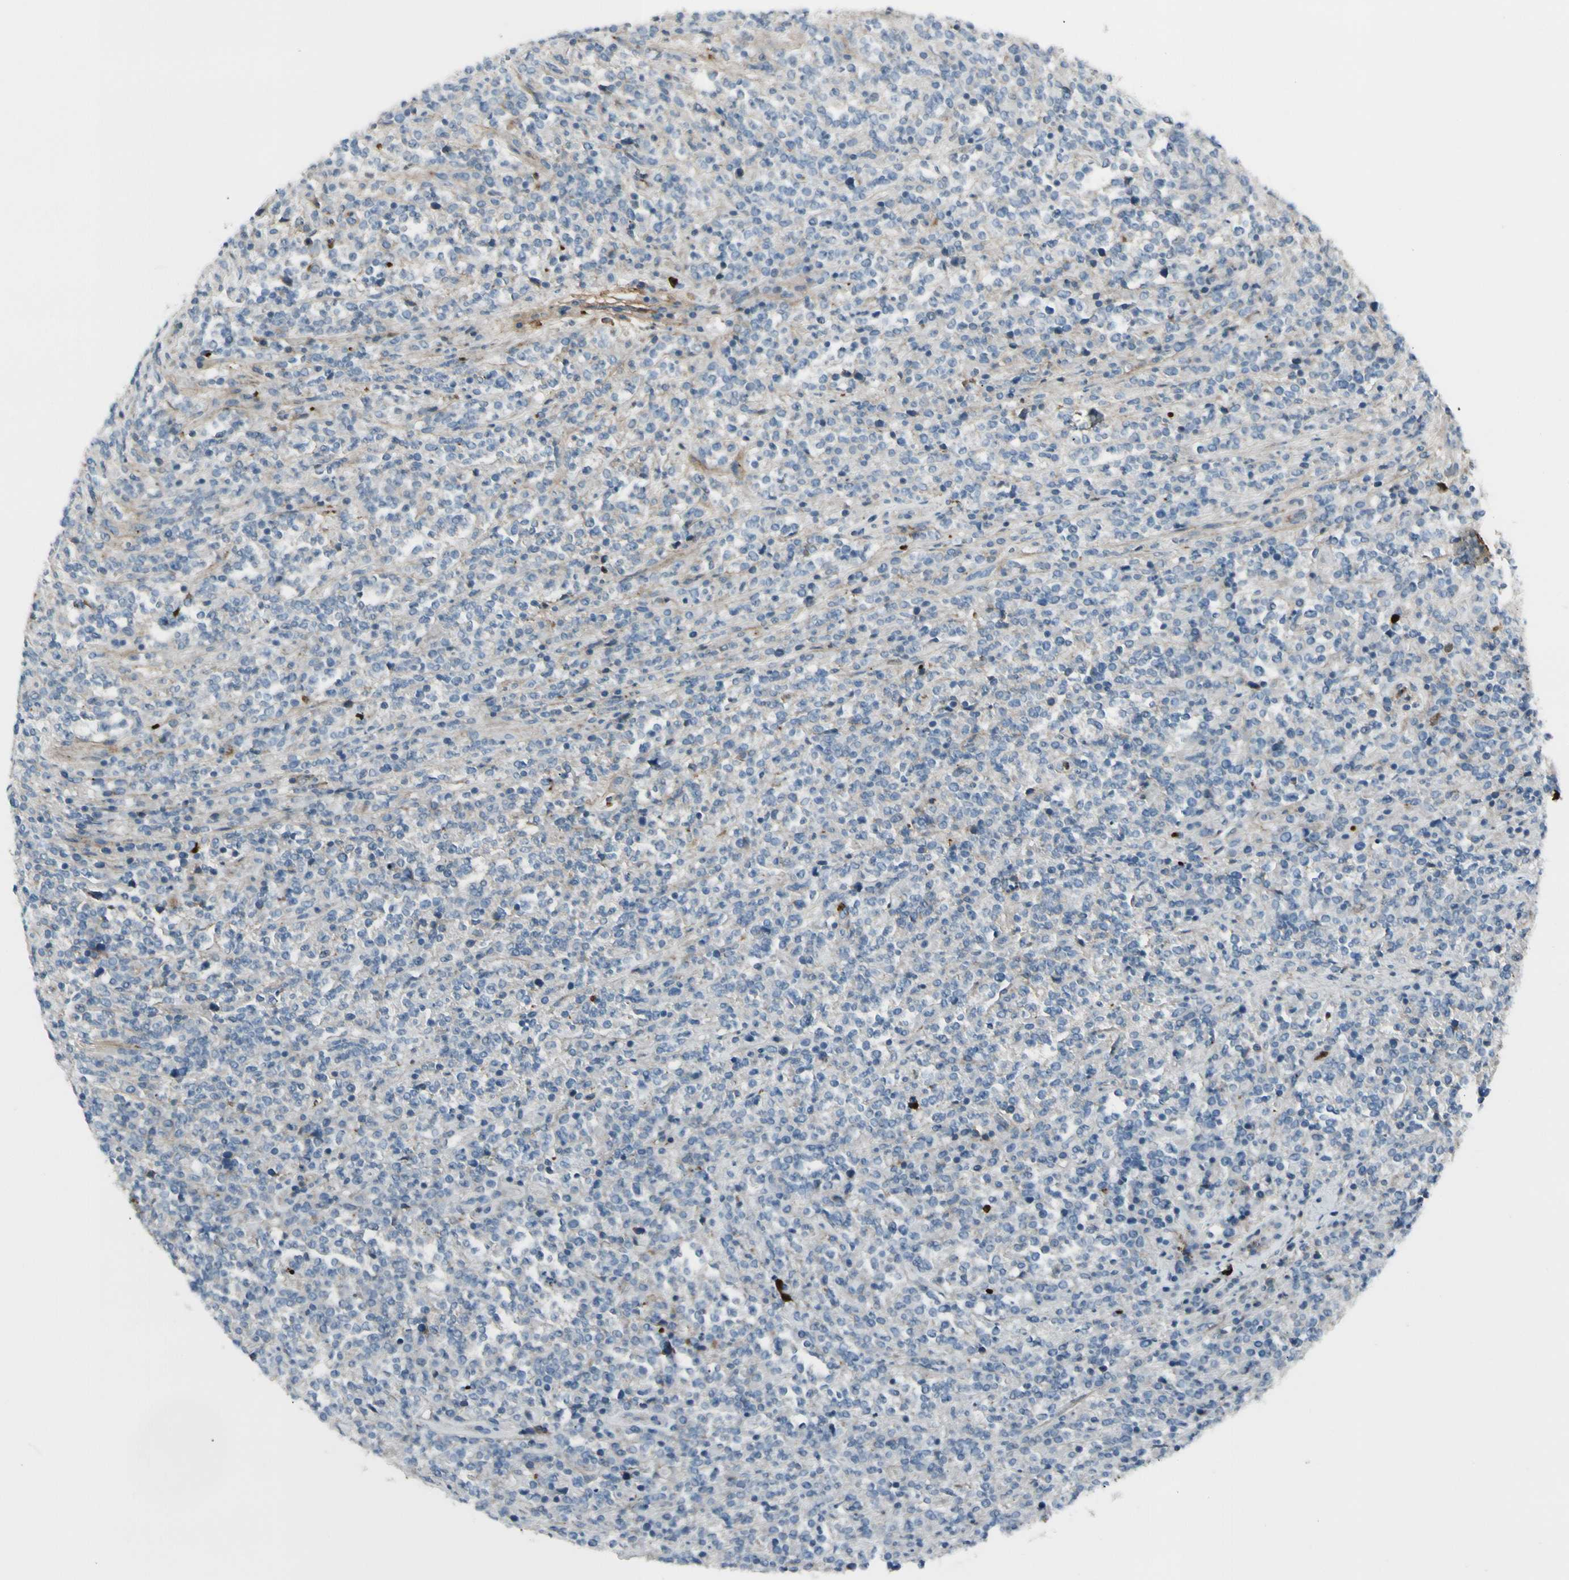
{"staining": {"intensity": "negative", "quantity": "none", "location": "none"}, "tissue": "lymphoma", "cell_type": "Tumor cells", "image_type": "cancer", "snomed": [{"axis": "morphology", "description": "Malignant lymphoma, non-Hodgkin's type, High grade"}, {"axis": "topography", "description": "Soft tissue"}], "caption": "IHC histopathology image of neoplastic tissue: malignant lymphoma, non-Hodgkin's type (high-grade) stained with DAB (3,3'-diaminobenzidine) exhibits no significant protein positivity in tumor cells.", "gene": "IGHG1", "patient": {"sex": "male", "age": 18}}